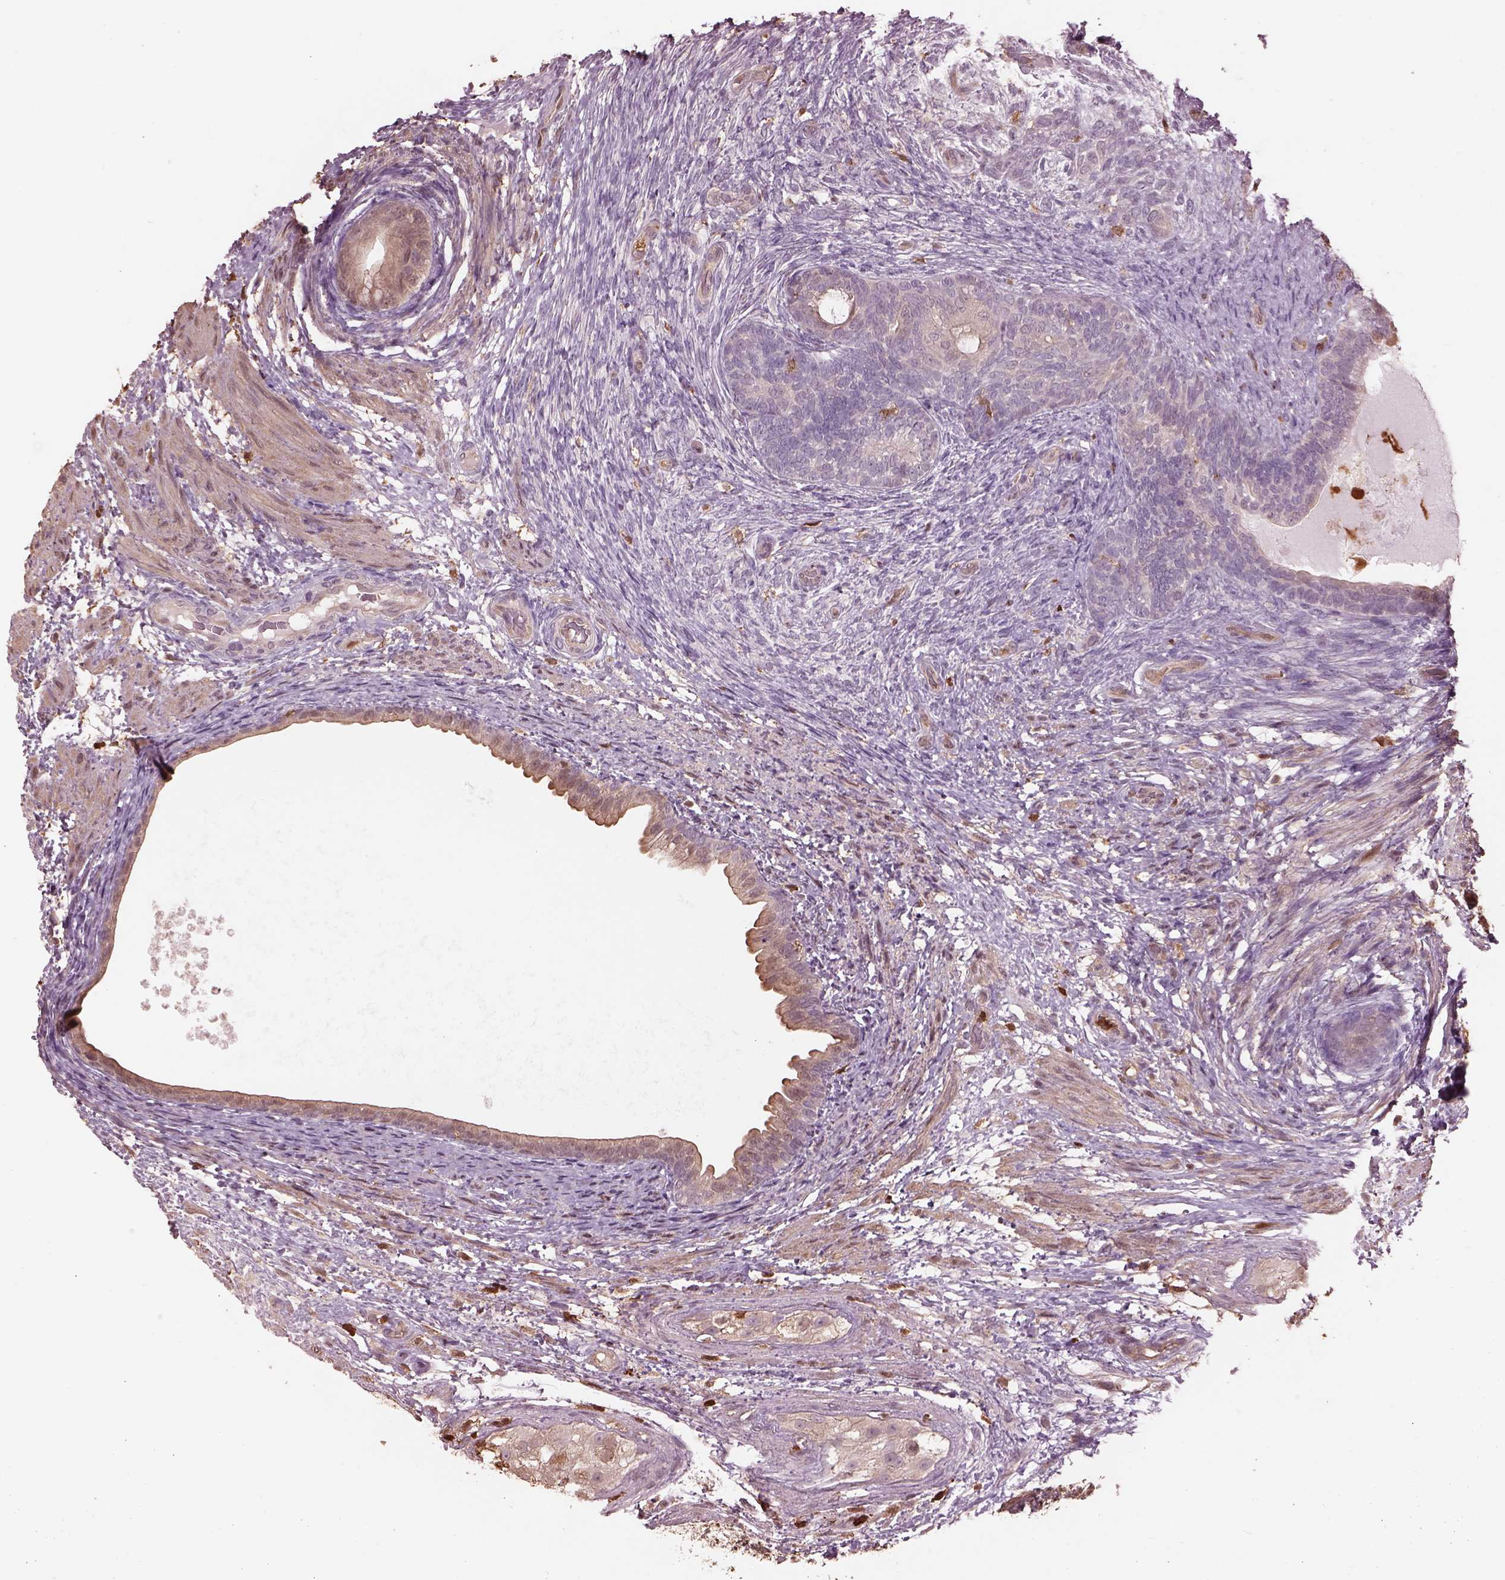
{"staining": {"intensity": "weak", "quantity": "25%-75%", "location": "cytoplasmic/membranous,nuclear"}, "tissue": "testis cancer", "cell_type": "Tumor cells", "image_type": "cancer", "snomed": [{"axis": "morphology", "description": "Carcinoma, Embryonal, NOS"}, {"axis": "topography", "description": "Testis"}], "caption": "Immunohistochemistry (IHC) (DAB (3,3'-diaminobenzidine)) staining of testis cancer (embryonal carcinoma) reveals weak cytoplasmic/membranous and nuclear protein positivity in approximately 25%-75% of tumor cells.", "gene": "IL31RA", "patient": {"sex": "male", "age": 24}}